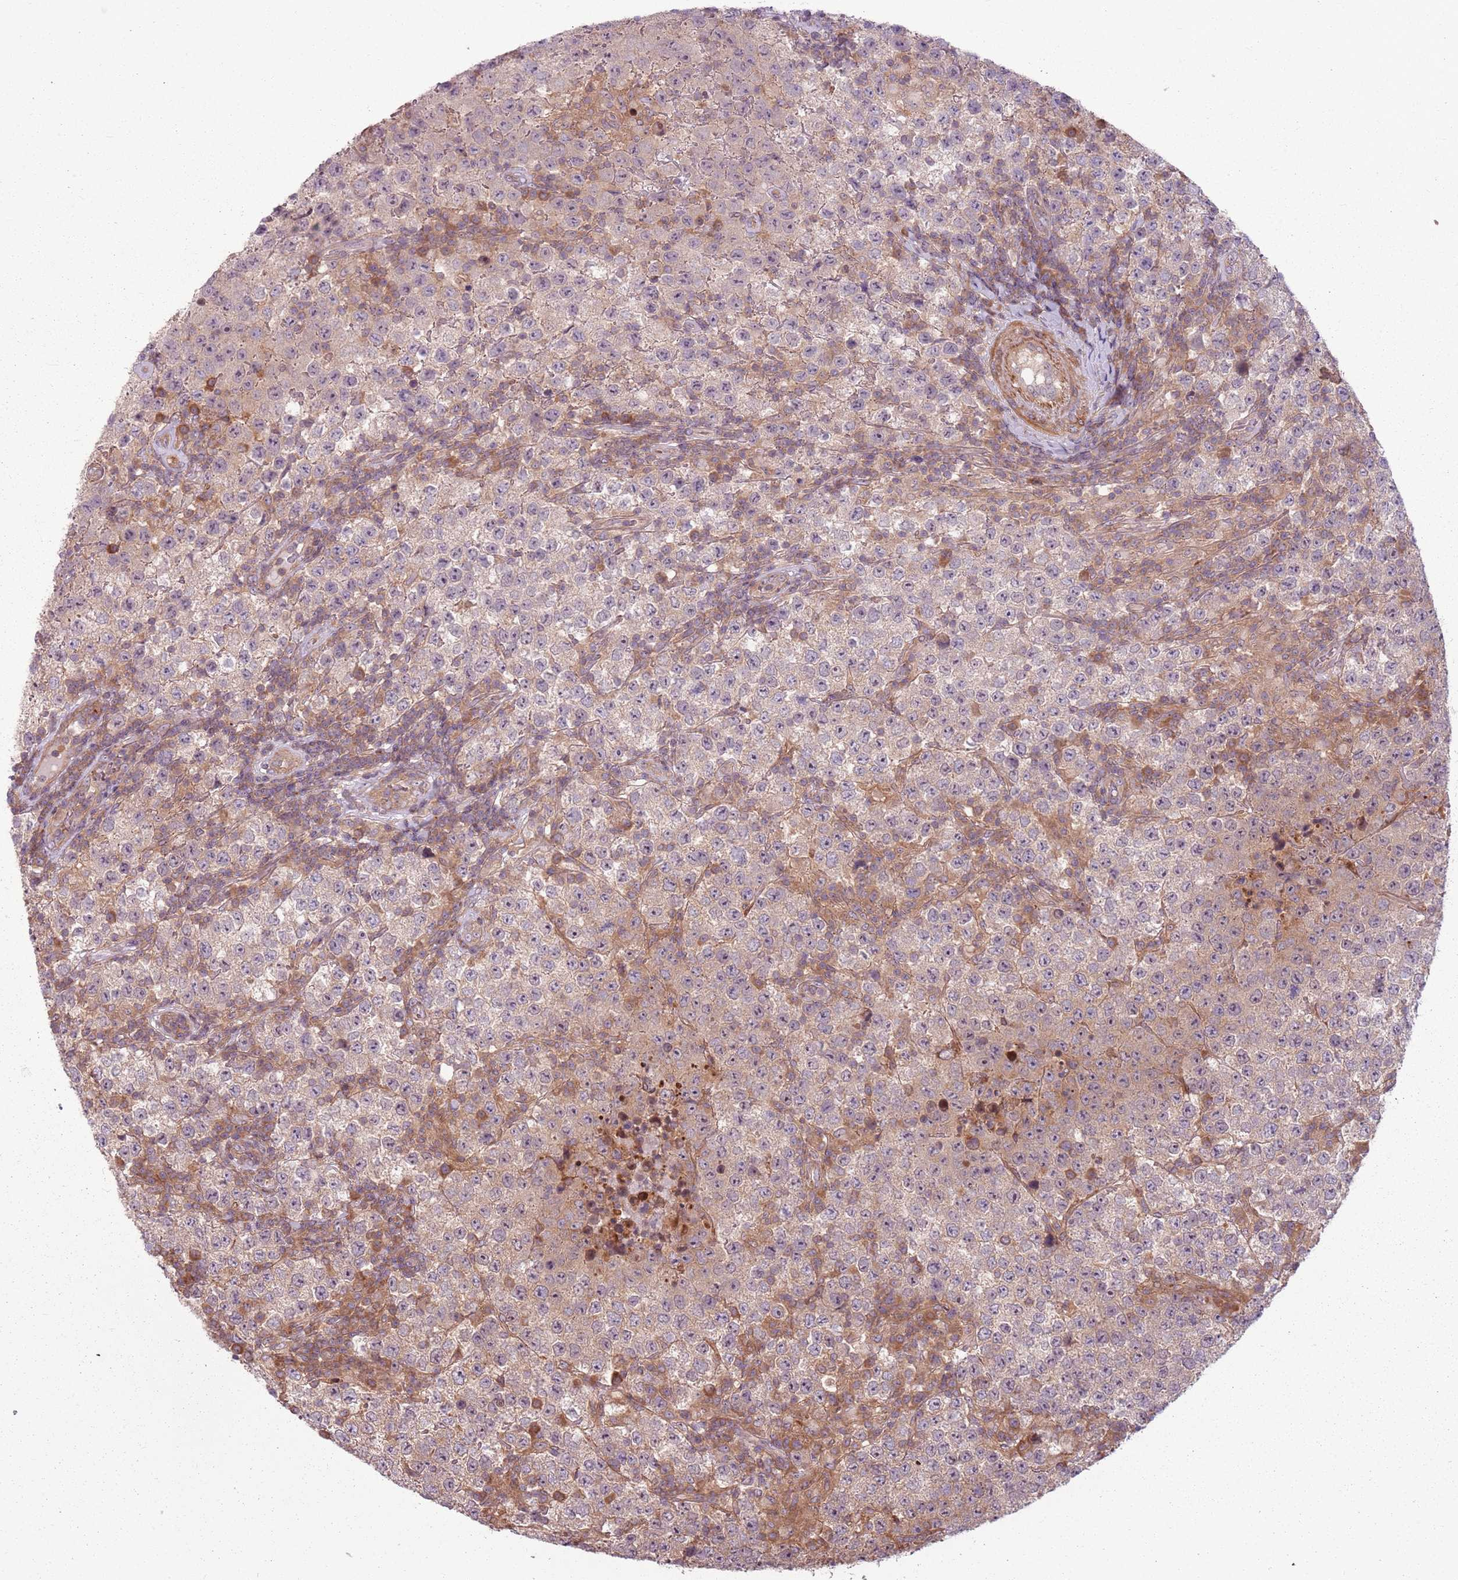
{"staining": {"intensity": "weak", "quantity": "<25%", "location": "cytoplasmic/membranous,nuclear"}, "tissue": "testis cancer", "cell_type": "Tumor cells", "image_type": "cancer", "snomed": [{"axis": "morphology", "description": "Seminoma, NOS"}, {"axis": "morphology", "description": "Carcinoma, Embryonal, NOS"}, {"axis": "topography", "description": "Testis"}], "caption": "This is an IHC histopathology image of testis embryonal carcinoma. There is no positivity in tumor cells.", "gene": "RPL21", "patient": {"sex": "male", "age": 41}}